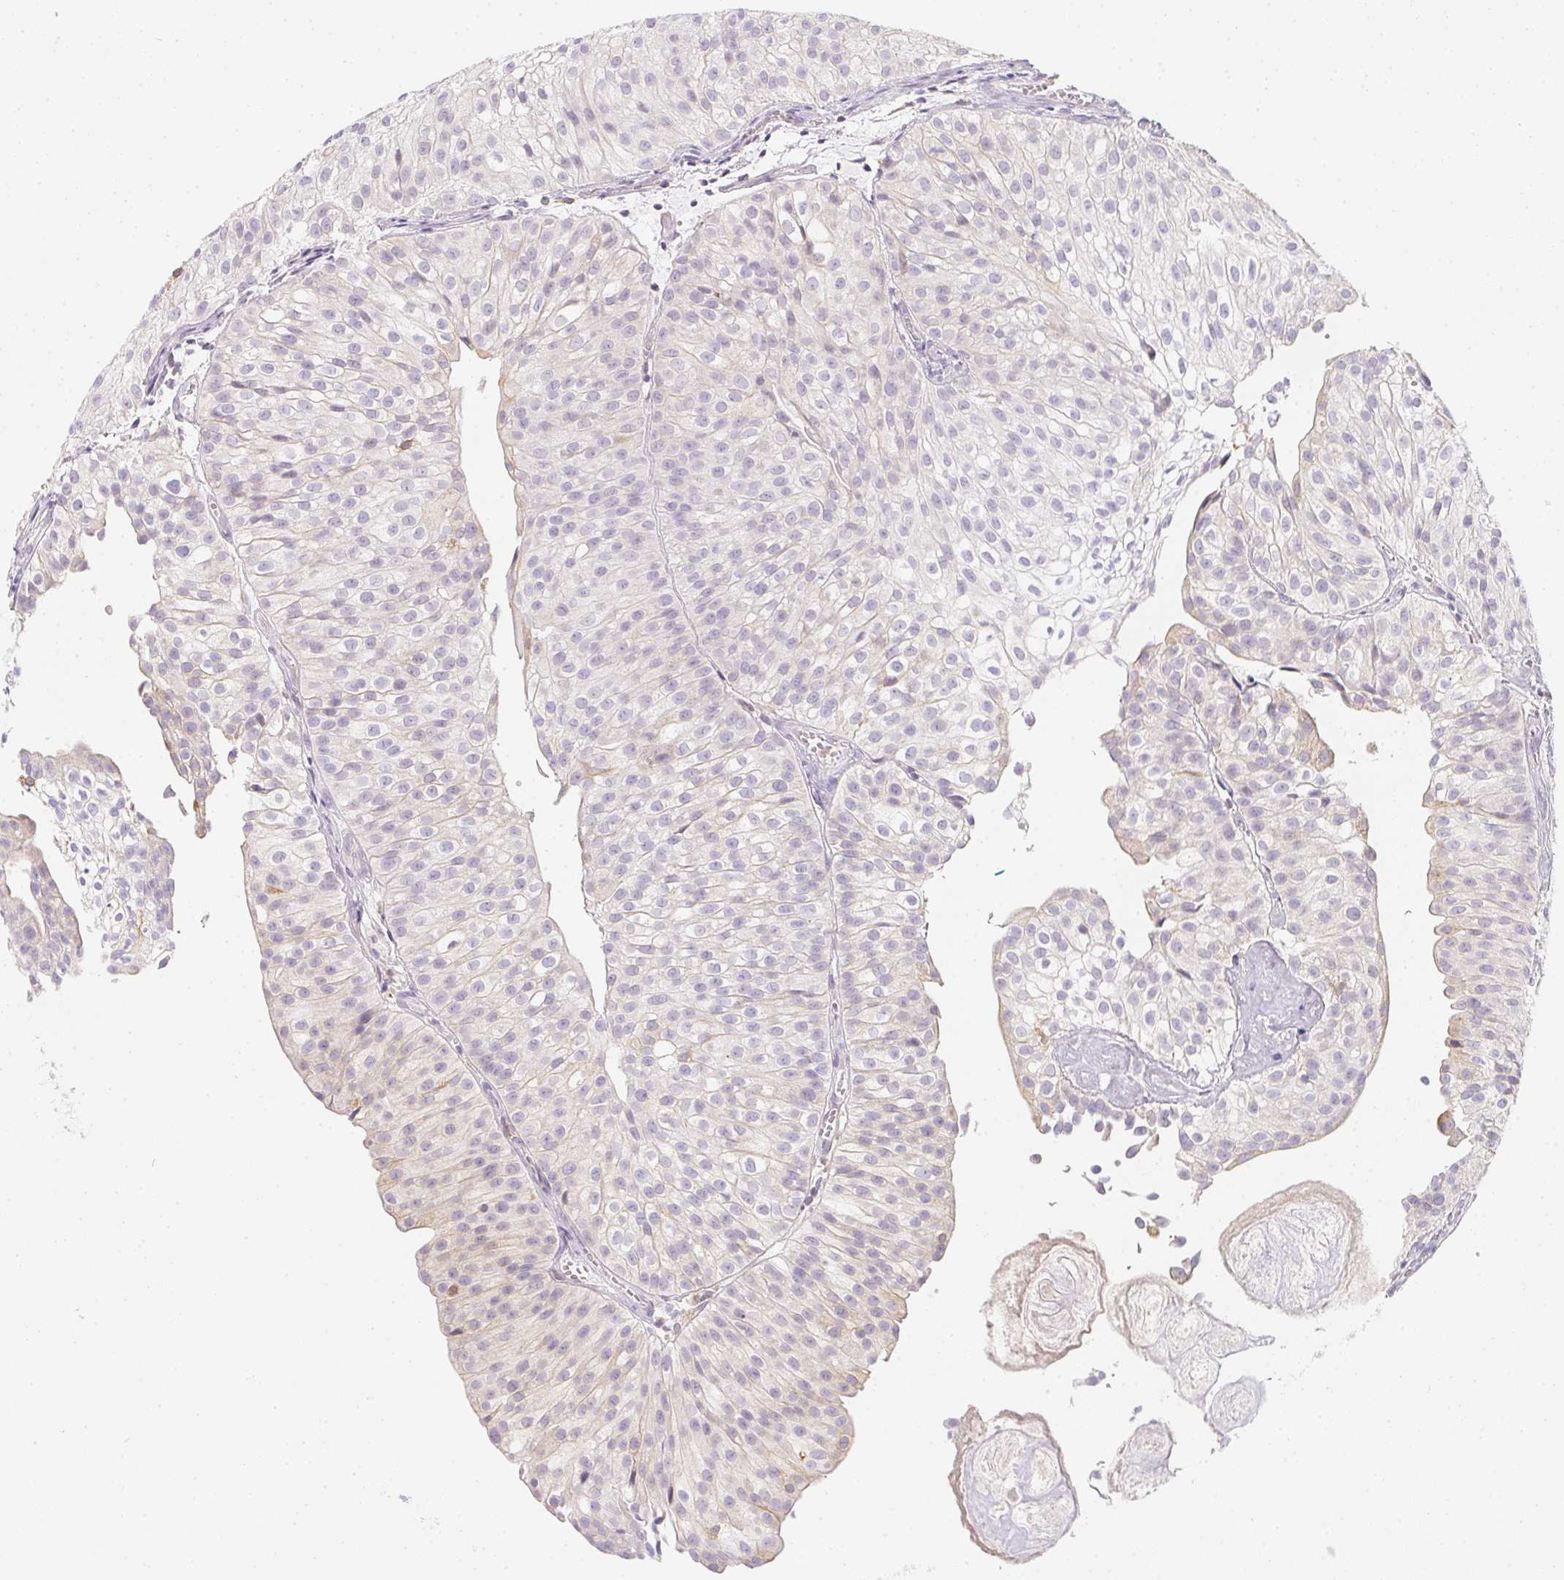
{"staining": {"intensity": "negative", "quantity": "none", "location": "none"}, "tissue": "urothelial cancer", "cell_type": "Tumor cells", "image_type": "cancer", "snomed": [{"axis": "morphology", "description": "Urothelial carcinoma, Low grade"}, {"axis": "topography", "description": "Urinary bladder"}], "caption": "The immunohistochemistry (IHC) photomicrograph has no significant expression in tumor cells of urothelial carcinoma (low-grade) tissue.", "gene": "SOAT1", "patient": {"sex": "male", "age": 70}}